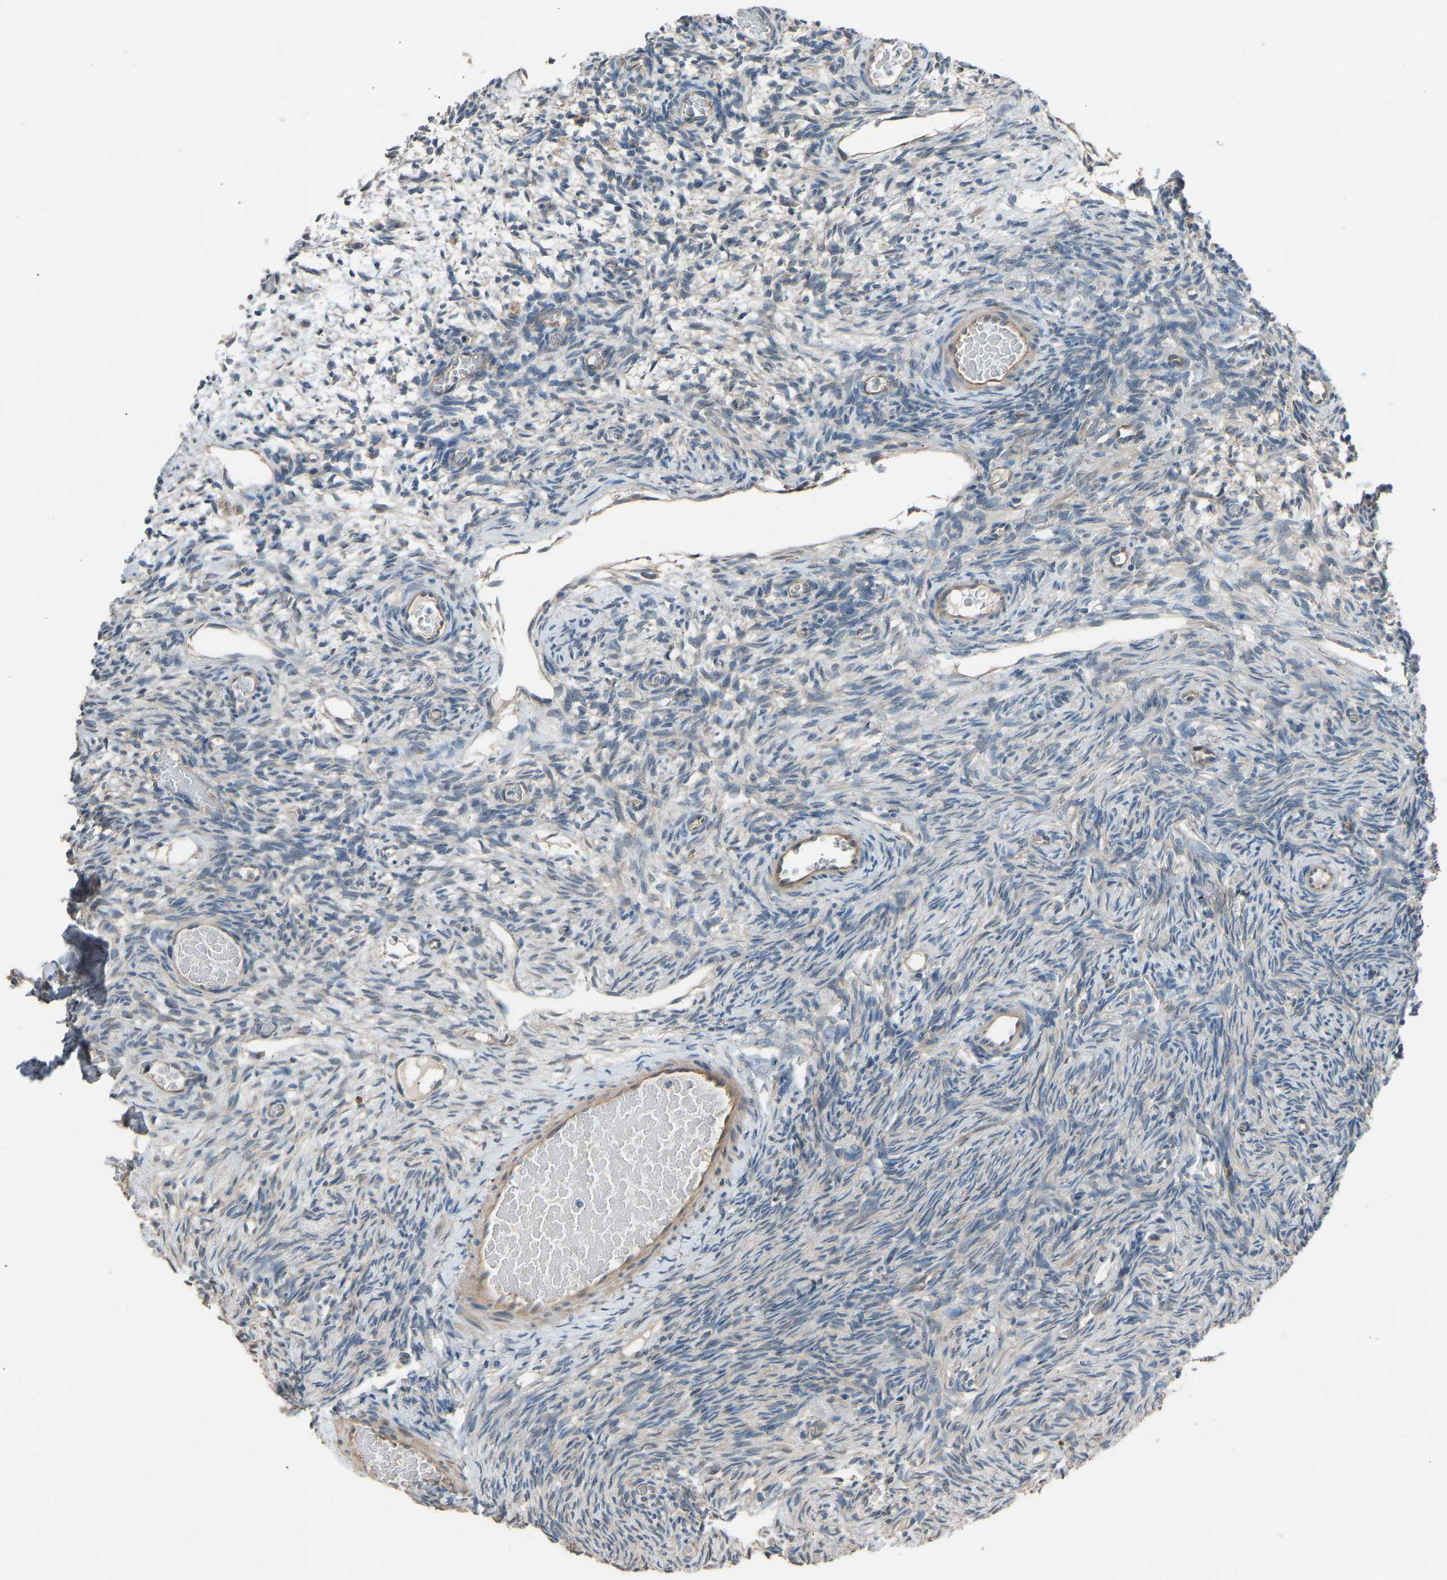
{"staining": {"intensity": "weak", "quantity": "25%-75%", "location": "cytoplasmic/membranous"}, "tissue": "ovary", "cell_type": "Ovarian stroma cells", "image_type": "normal", "snomed": [{"axis": "morphology", "description": "Normal tissue, NOS"}, {"axis": "topography", "description": "Ovary"}], "caption": "A low amount of weak cytoplasmic/membranous staining is appreciated in about 25%-75% of ovarian stroma cells in benign ovary.", "gene": "SLC43A1", "patient": {"sex": "female", "age": 27}}